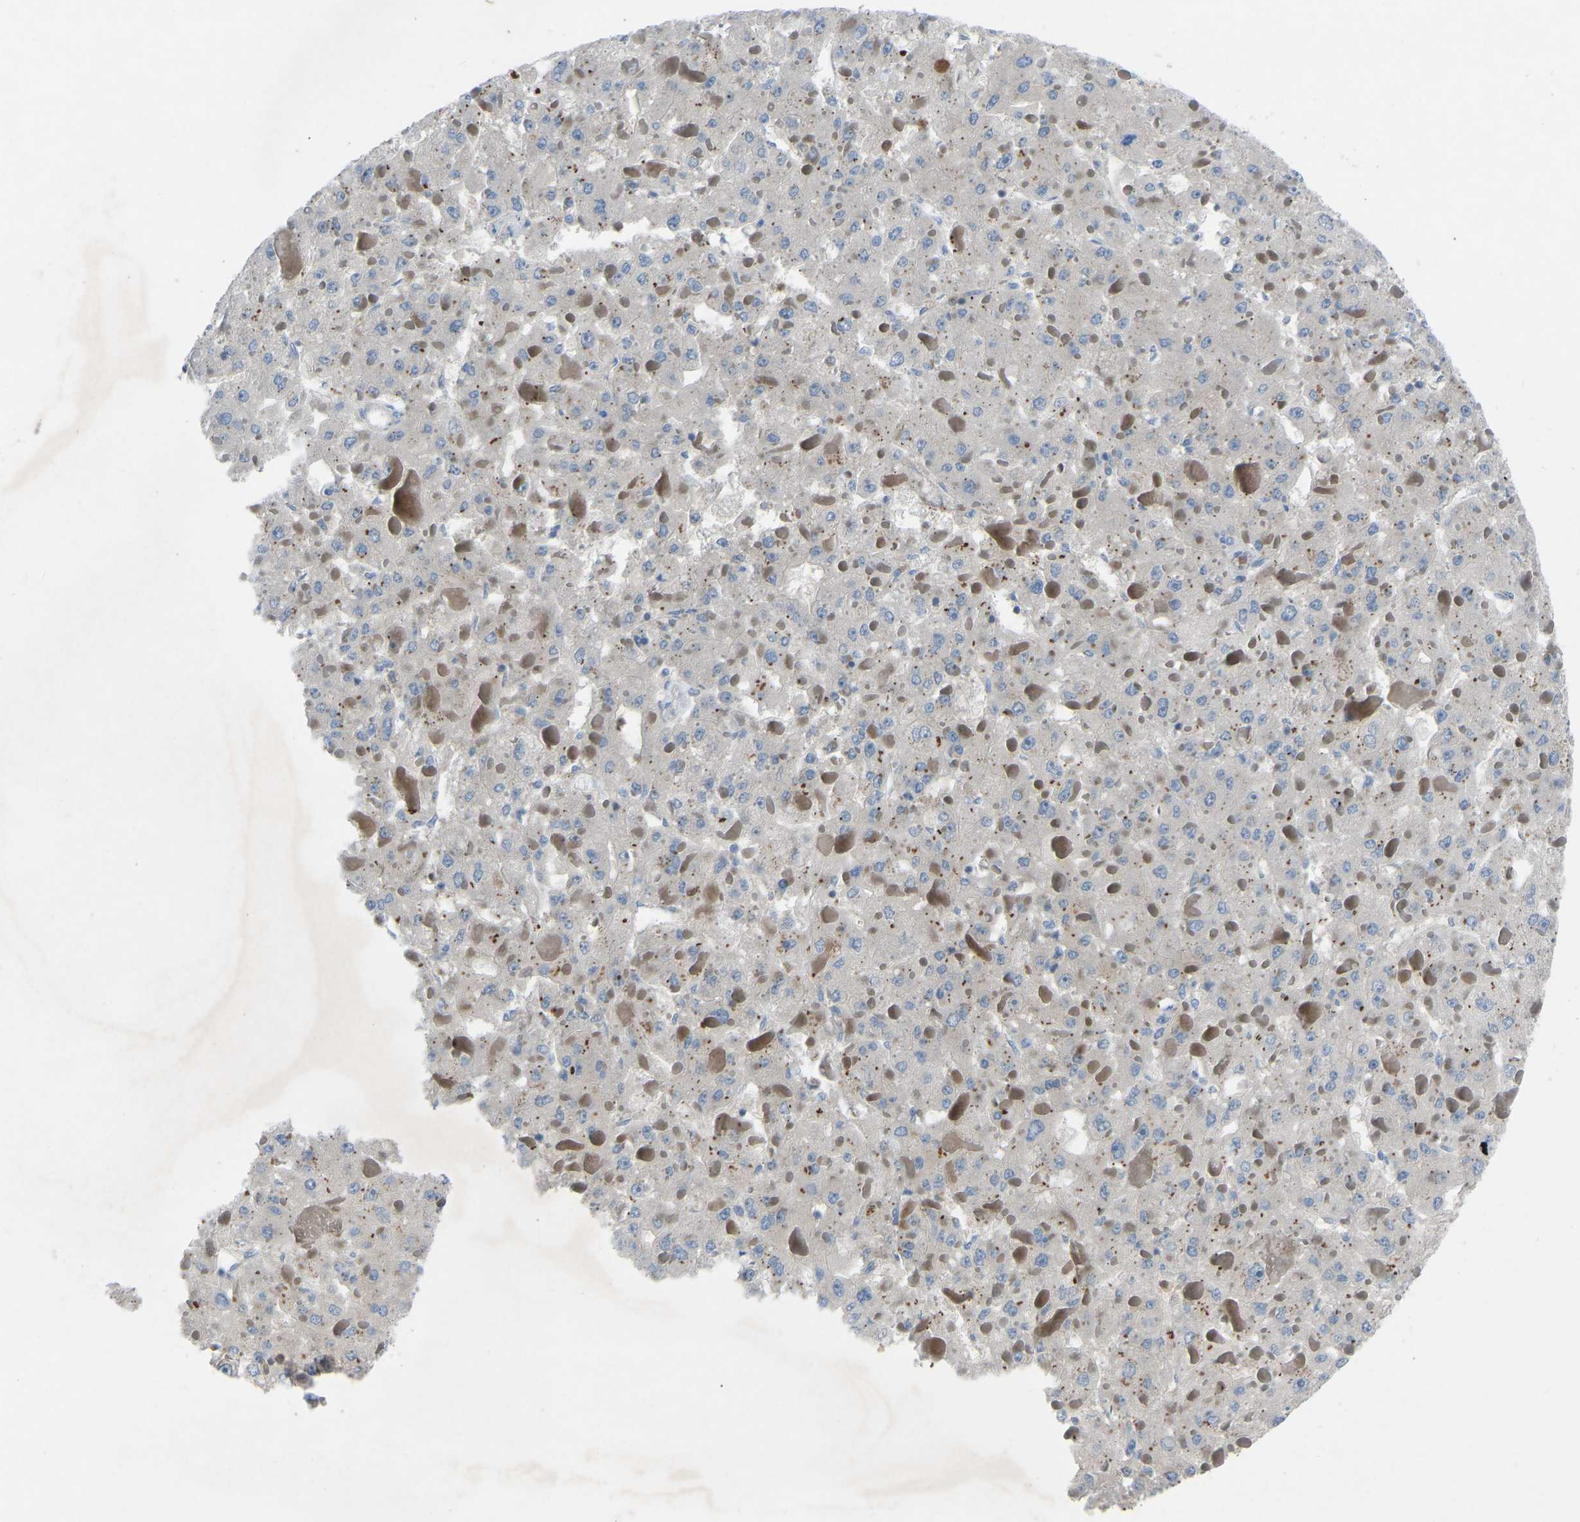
{"staining": {"intensity": "negative", "quantity": "none", "location": "none"}, "tissue": "liver cancer", "cell_type": "Tumor cells", "image_type": "cancer", "snomed": [{"axis": "morphology", "description": "Carcinoma, Hepatocellular, NOS"}, {"axis": "topography", "description": "Liver"}], "caption": "High power microscopy histopathology image of an immunohistochemistry photomicrograph of liver hepatocellular carcinoma, revealing no significant staining in tumor cells. (DAB (3,3'-diaminobenzidine) immunohistochemistry (IHC), high magnification).", "gene": "GRK6", "patient": {"sex": "female", "age": 73}}